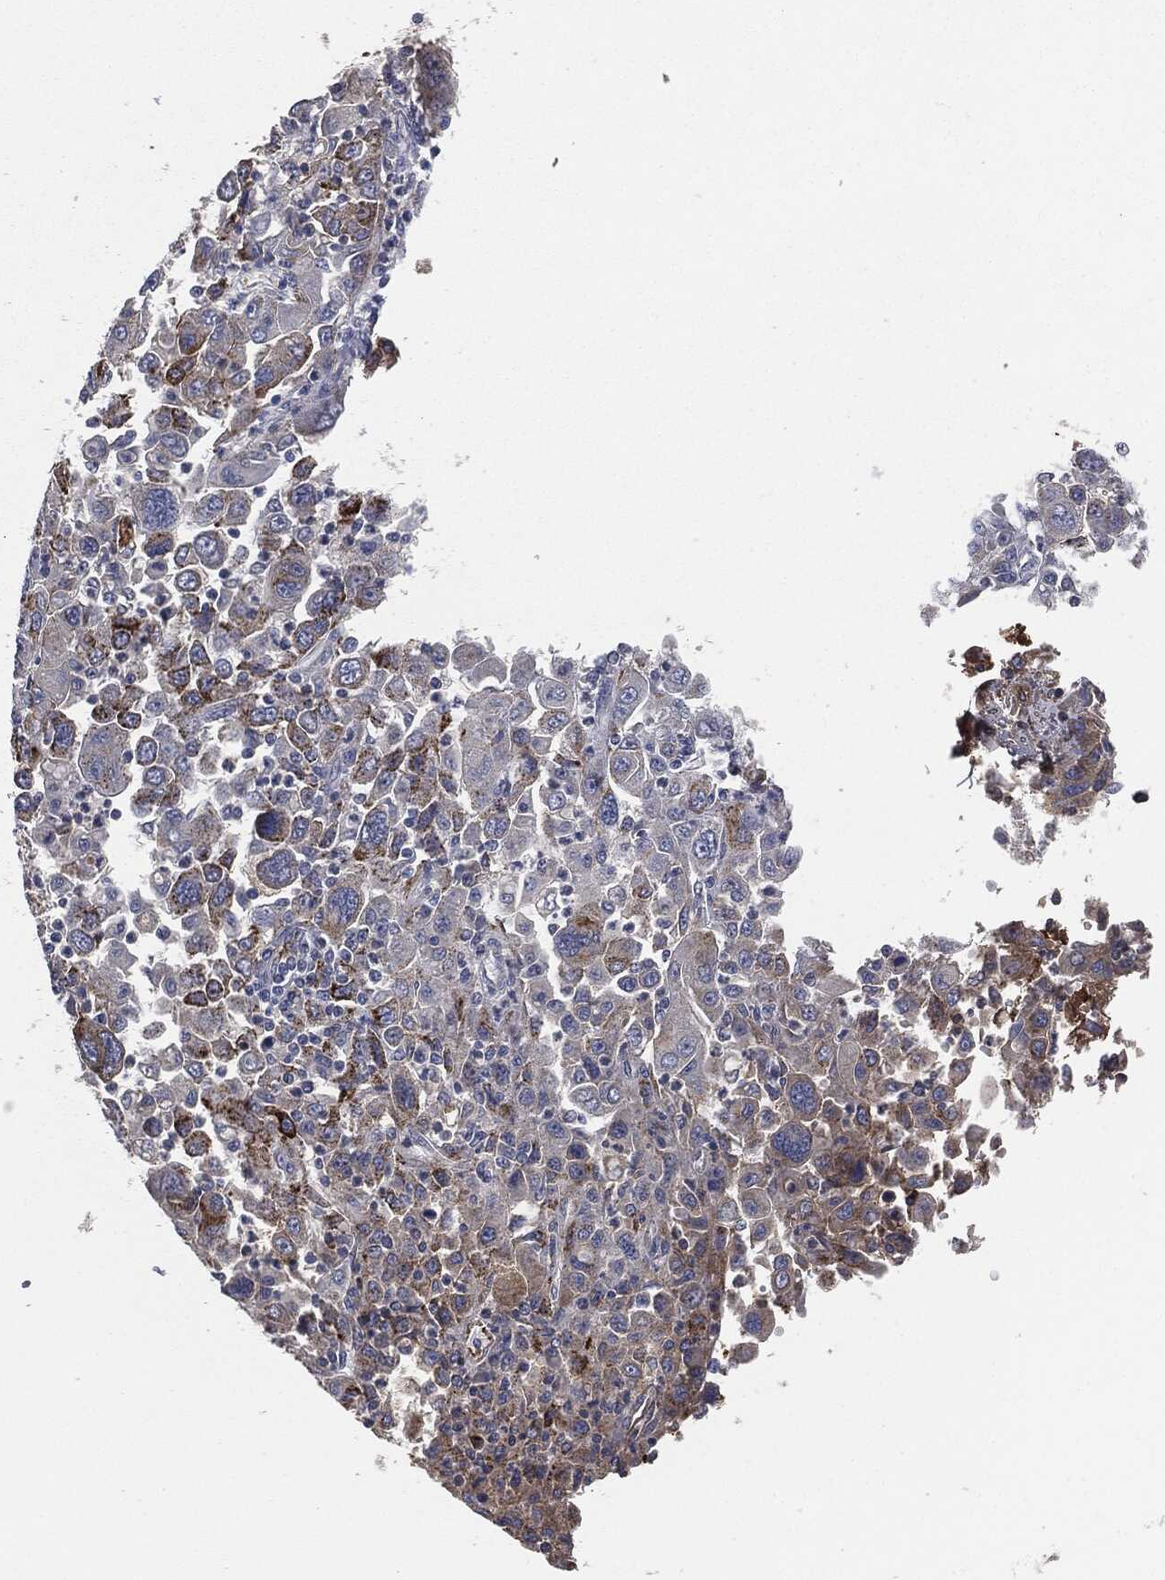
{"staining": {"intensity": "moderate", "quantity": "<25%", "location": "cytoplasmic/membranous"}, "tissue": "stomach cancer", "cell_type": "Tumor cells", "image_type": "cancer", "snomed": [{"axis": "morphology", "description": "Adenocarcinoma, NOS"}, {"axis": "topography", "description": "Stomach"}], "caption": "Protein analysis of adenocarcinoma (stomach) tissue reveals moderate cytoplasmic/membranous staining in approximately <25% of tumor cells.", "gene": "APOB", "patient": {"sex": "male", "age": 56}}